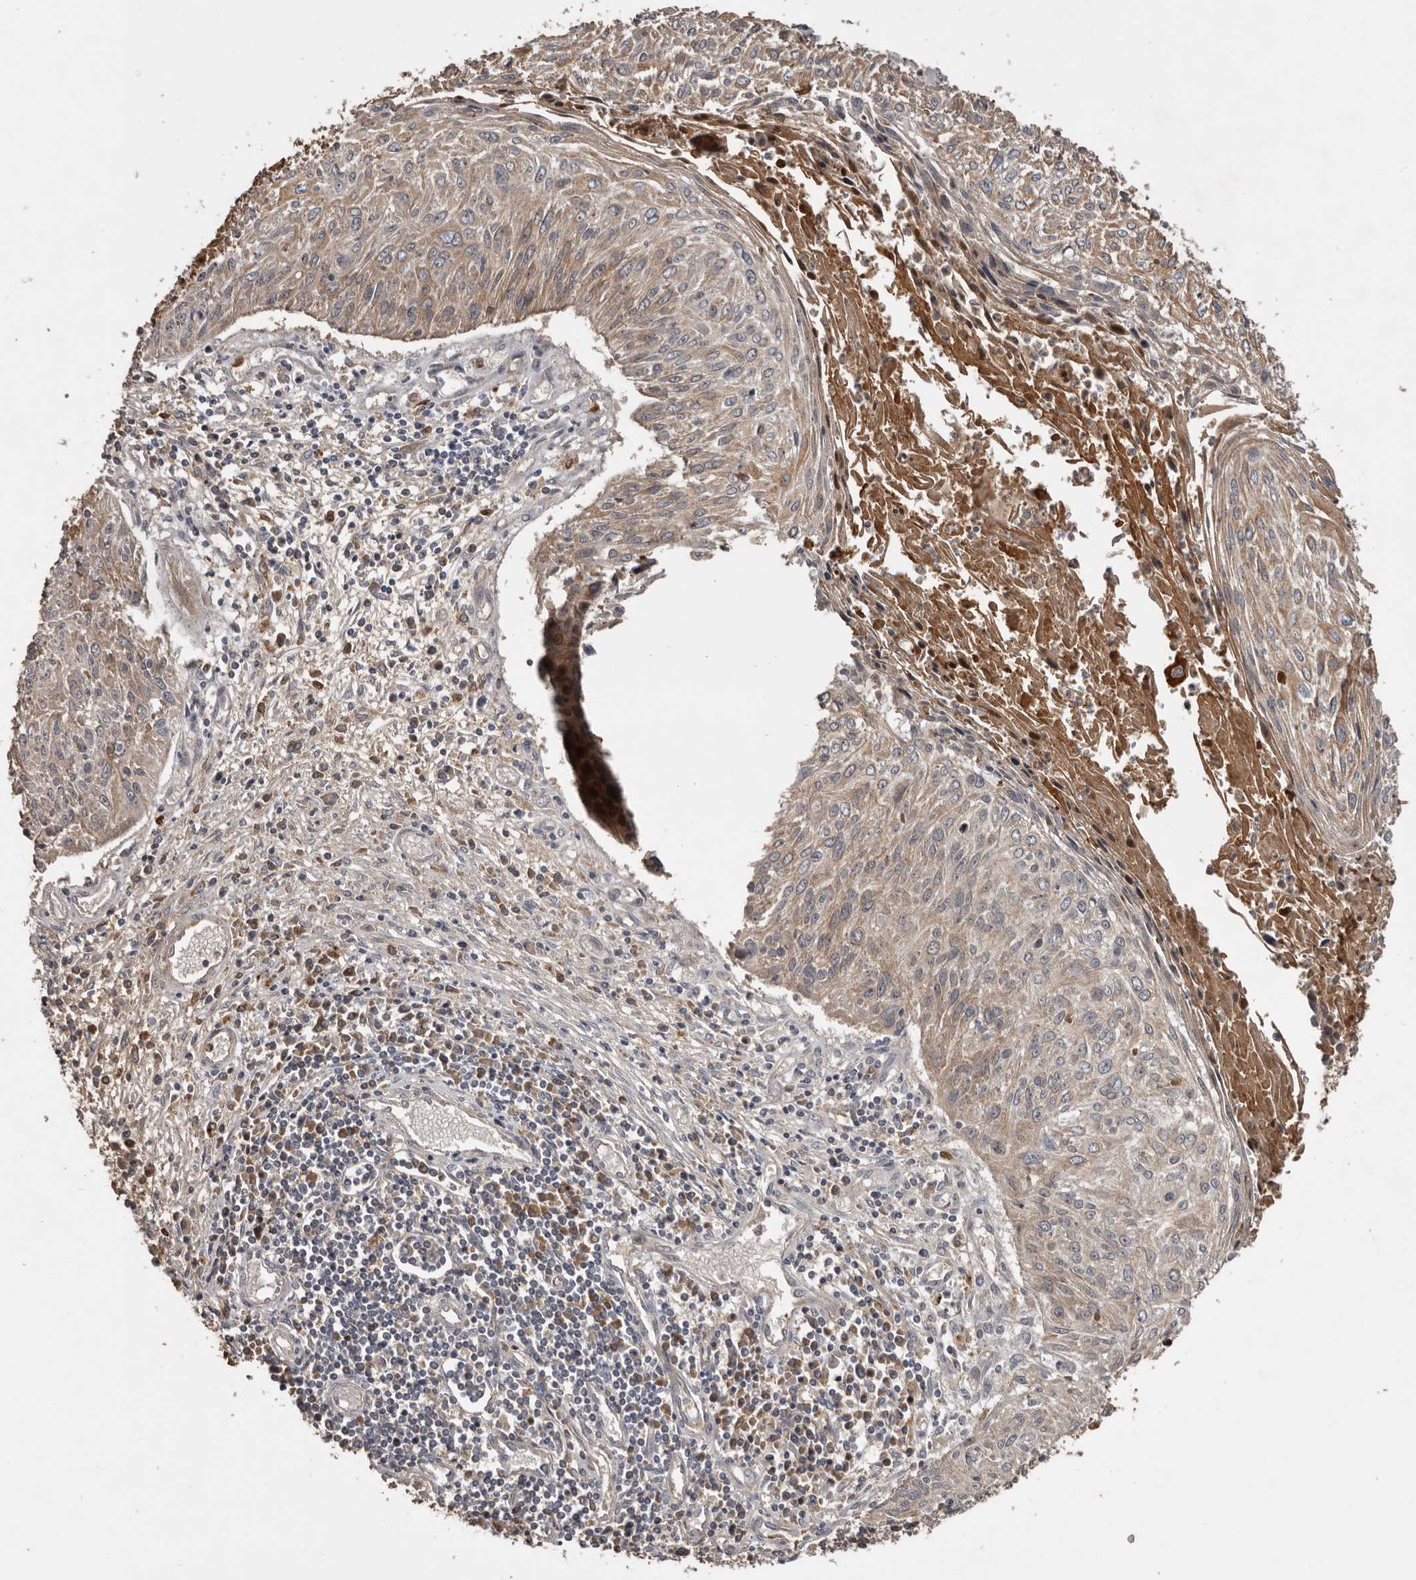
{"staining": {"intensity": "weak", "quantity": "25%-75%", "location": "cytoplasmic/membranous"}, "tissue": "cervical cancer", "cell_type": "Tumor cells", "image_type": "cancer", "snomed": [{"axis": "morphology", "description": "Squamous cell carcinoma, NOS"}, {"axis": "topography", "description": "Cervix"}], "caption": "Immunohistochemical staining of human cervical squamous cell carcinoma shows low levels of weak cytoplasmic/membranous staining in about 25%-75% of tumor cells.", "gene": "NMUR1", "patient": {"sex": "female", "age": 51}}